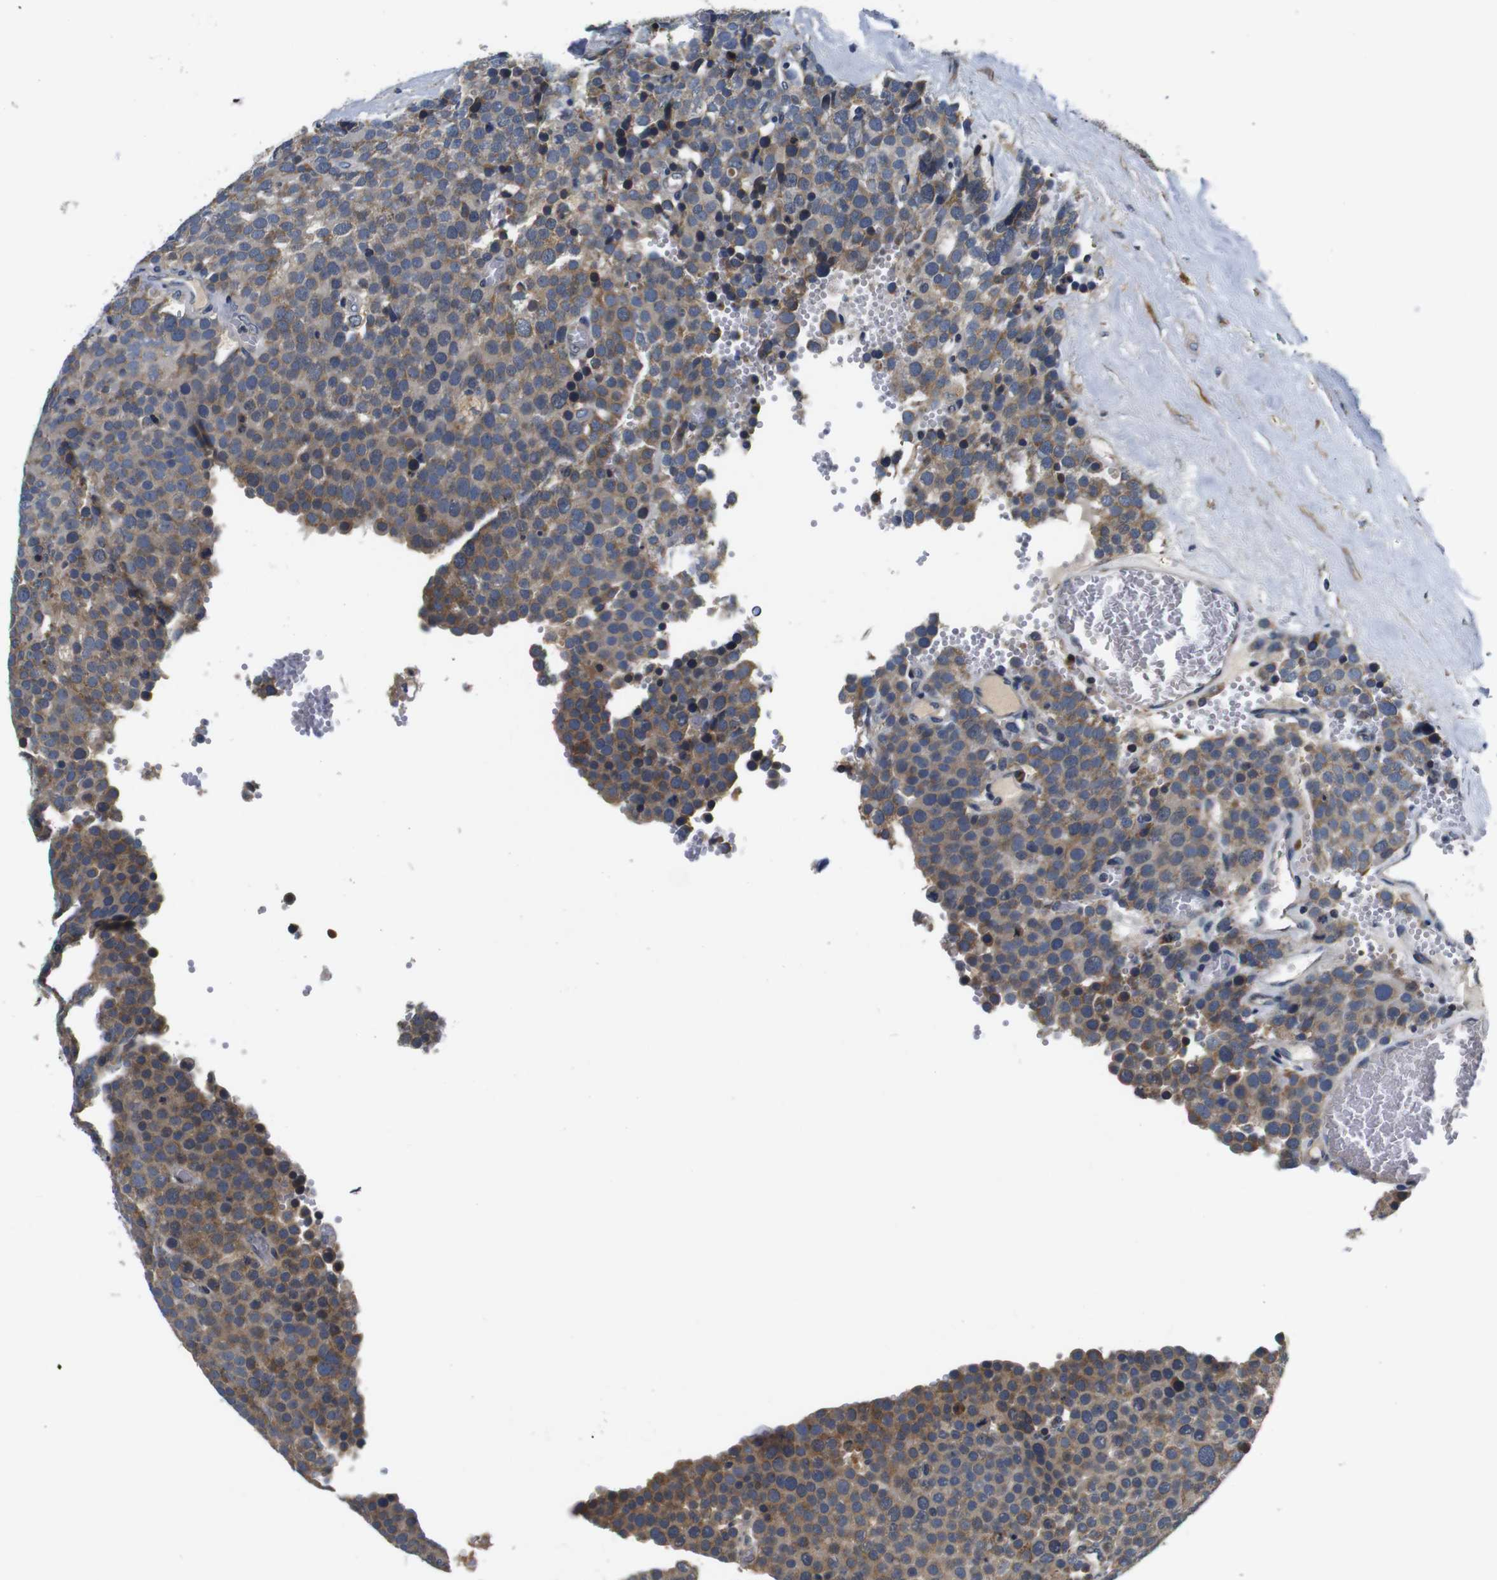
{"staining": {"intensity": "moderate", "quantity": ">75%", "location": "cytoplasmic/membranous"}, "tissue": "testis cancer", "cell_type": "Tumor cells", "image_type": "cancer", "snomed": [{"axis": "morphology", "description": "Normal tissue, NOS"}, {"axis": "morphology", "description": "Seminoma, NOS"}, {"axis": "topography", "description": "Testis"}], "caption": "Testis cancer (seminoma) stained with IHC reveals moderate cytoplasmic/membranous staining in about >75% of tumor cells.", "gene": "FKBP14", "patient": {"sex": "male", "age": 71}}